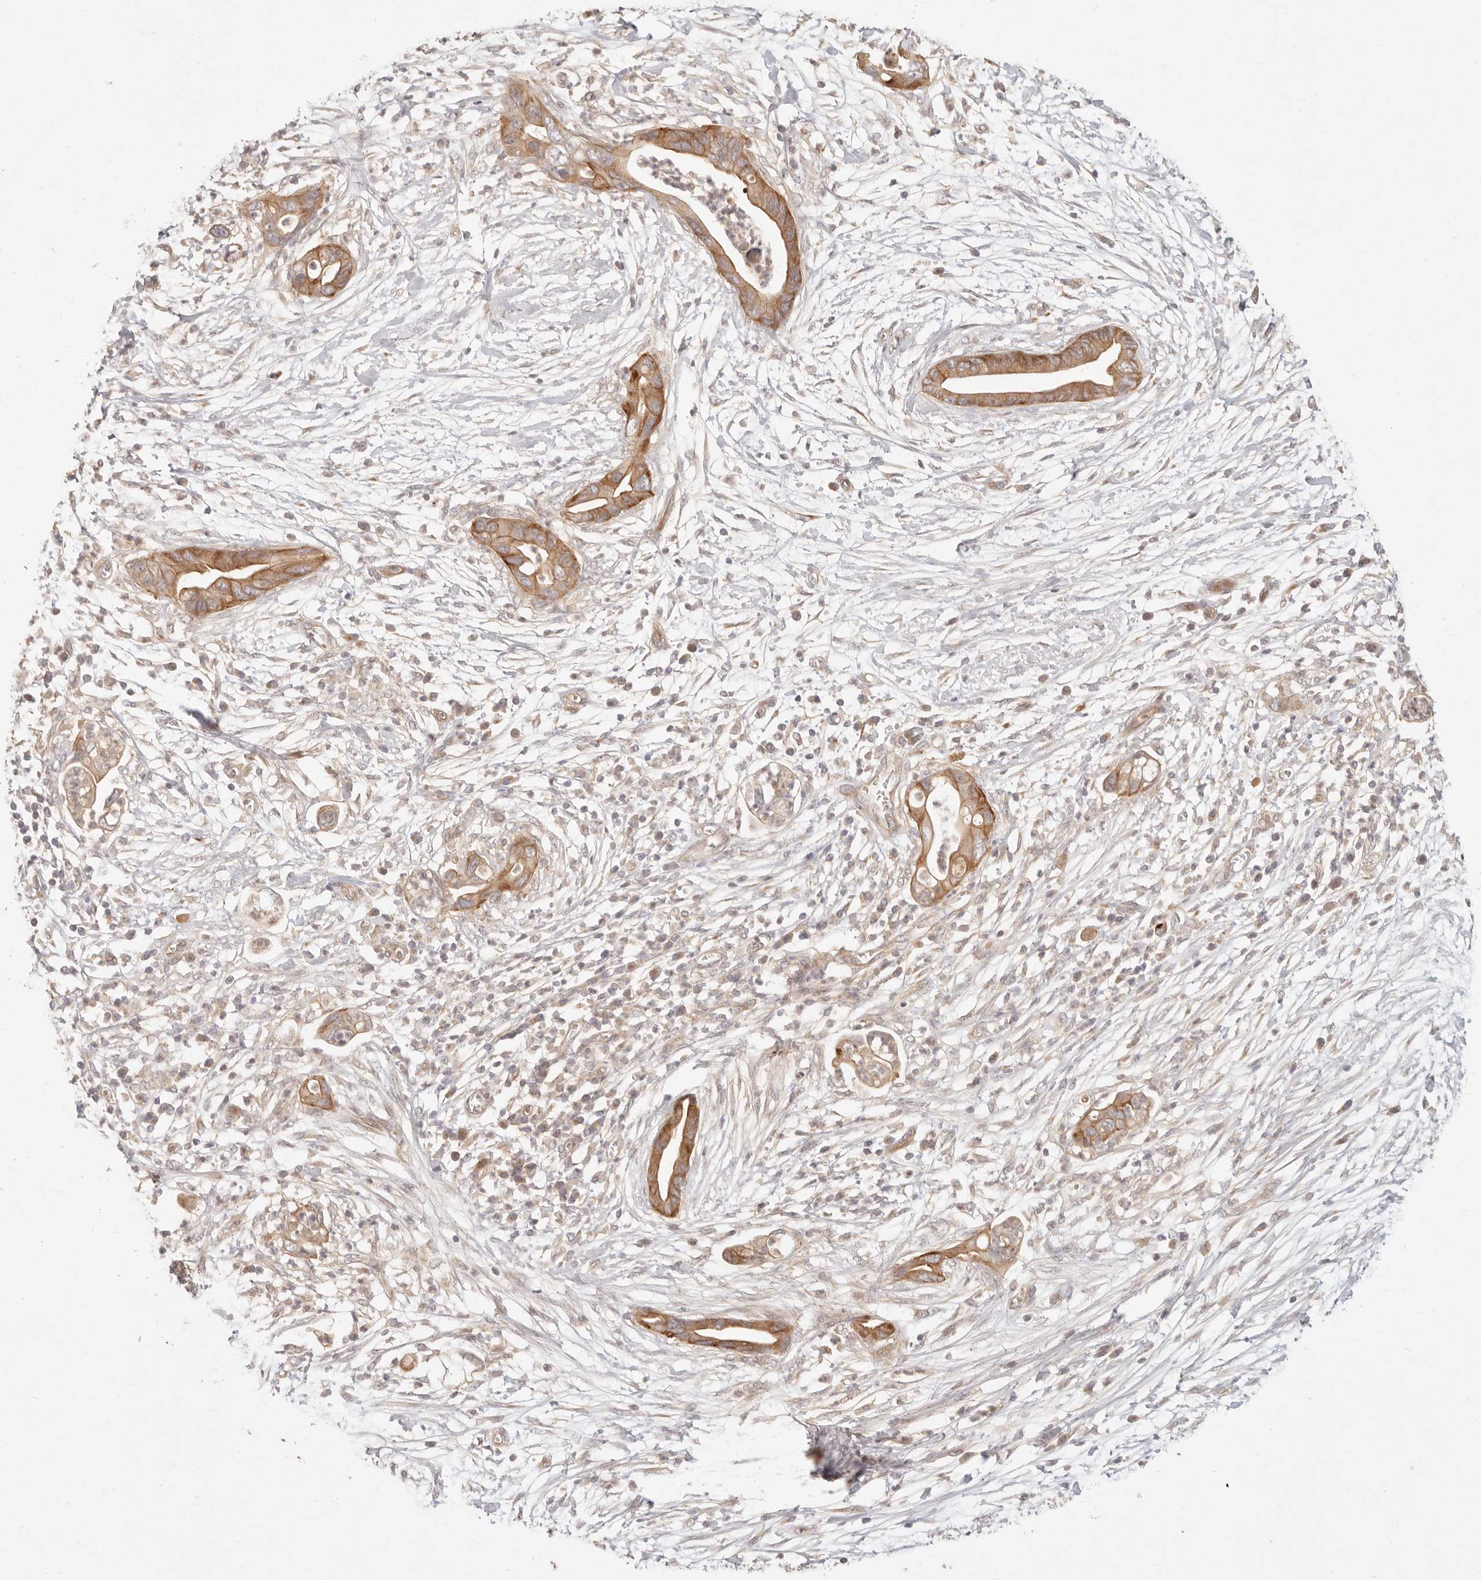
{"staining": {"intensity": "moderate", "quantity": ">75%", "location": "cytoplasmic/membranous"}, "tissue": "pancreatic cancer", "cell_type": "Tumor cells", "image_type": "cancer", "snomed": [{"axis": "morphology", "description": "Adenocarcinoma, NOS"}, {"axis": "topography", "description": "Pancreas"}], "caption": "Human pancreatic cancer (adenocarcinoma) stained with a brown dye shows moderate cytoplasmic/membranous positive expression in about >75% of tumor cells.", "gene": "PPP1R3B", "patient": {"sex": "male", "age": 75}}